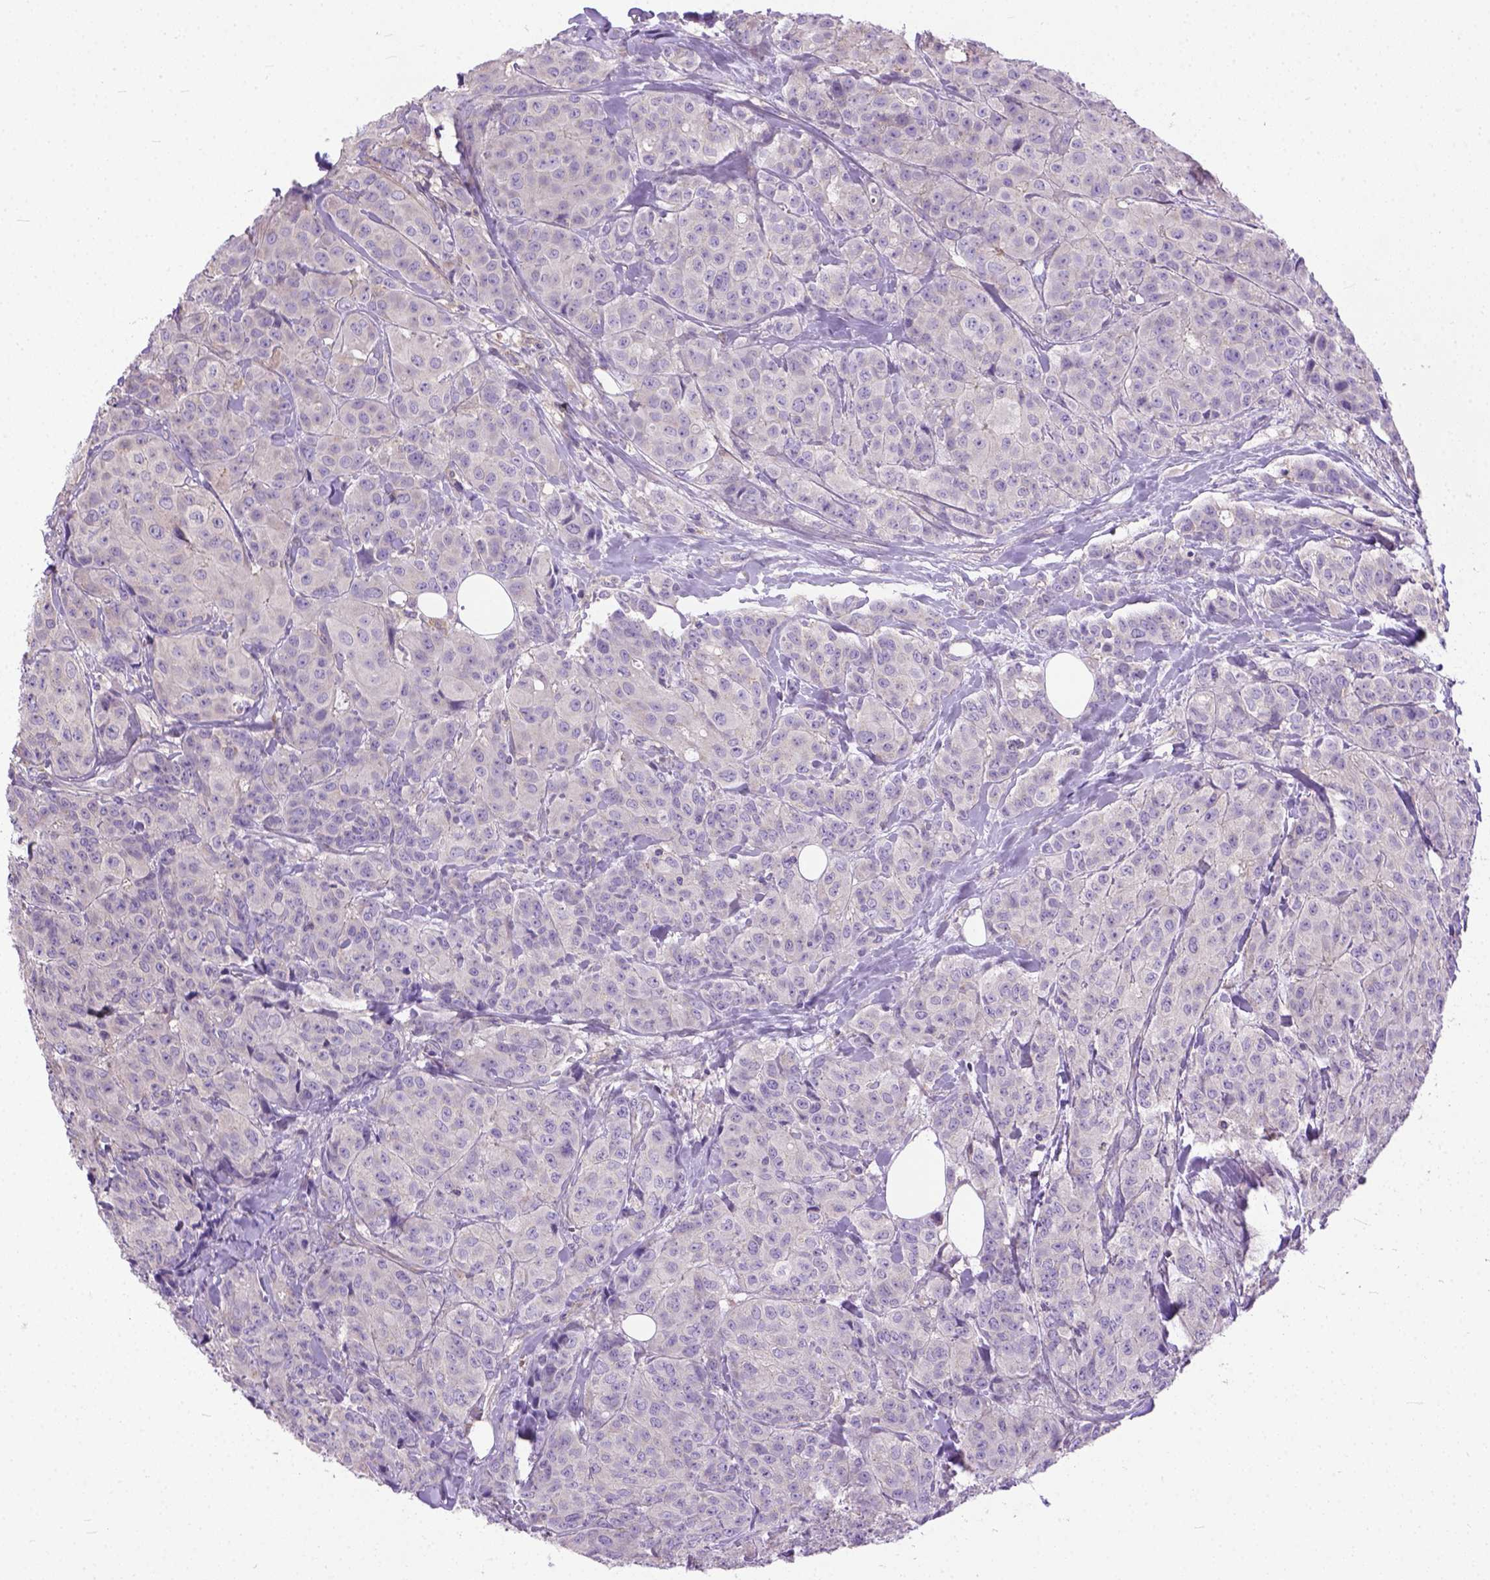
{"staining": {"intensity": "negative", "quantity": "none", "location": "none"}, "tissue": "breast cancer", "cell_type": "Tumor cells", "image_type": "cancer", "snomed": [{"axis": "morphology", "description": "Duct carcinoma"}, {"axis": "topography", "description": "Breast"}], "caption": "An image of human breast infiltrating ductal carcinoma is negative for staining in tumor cells.", "gene": "BANF2", "patient": {"sex": "female", "age": 43}}